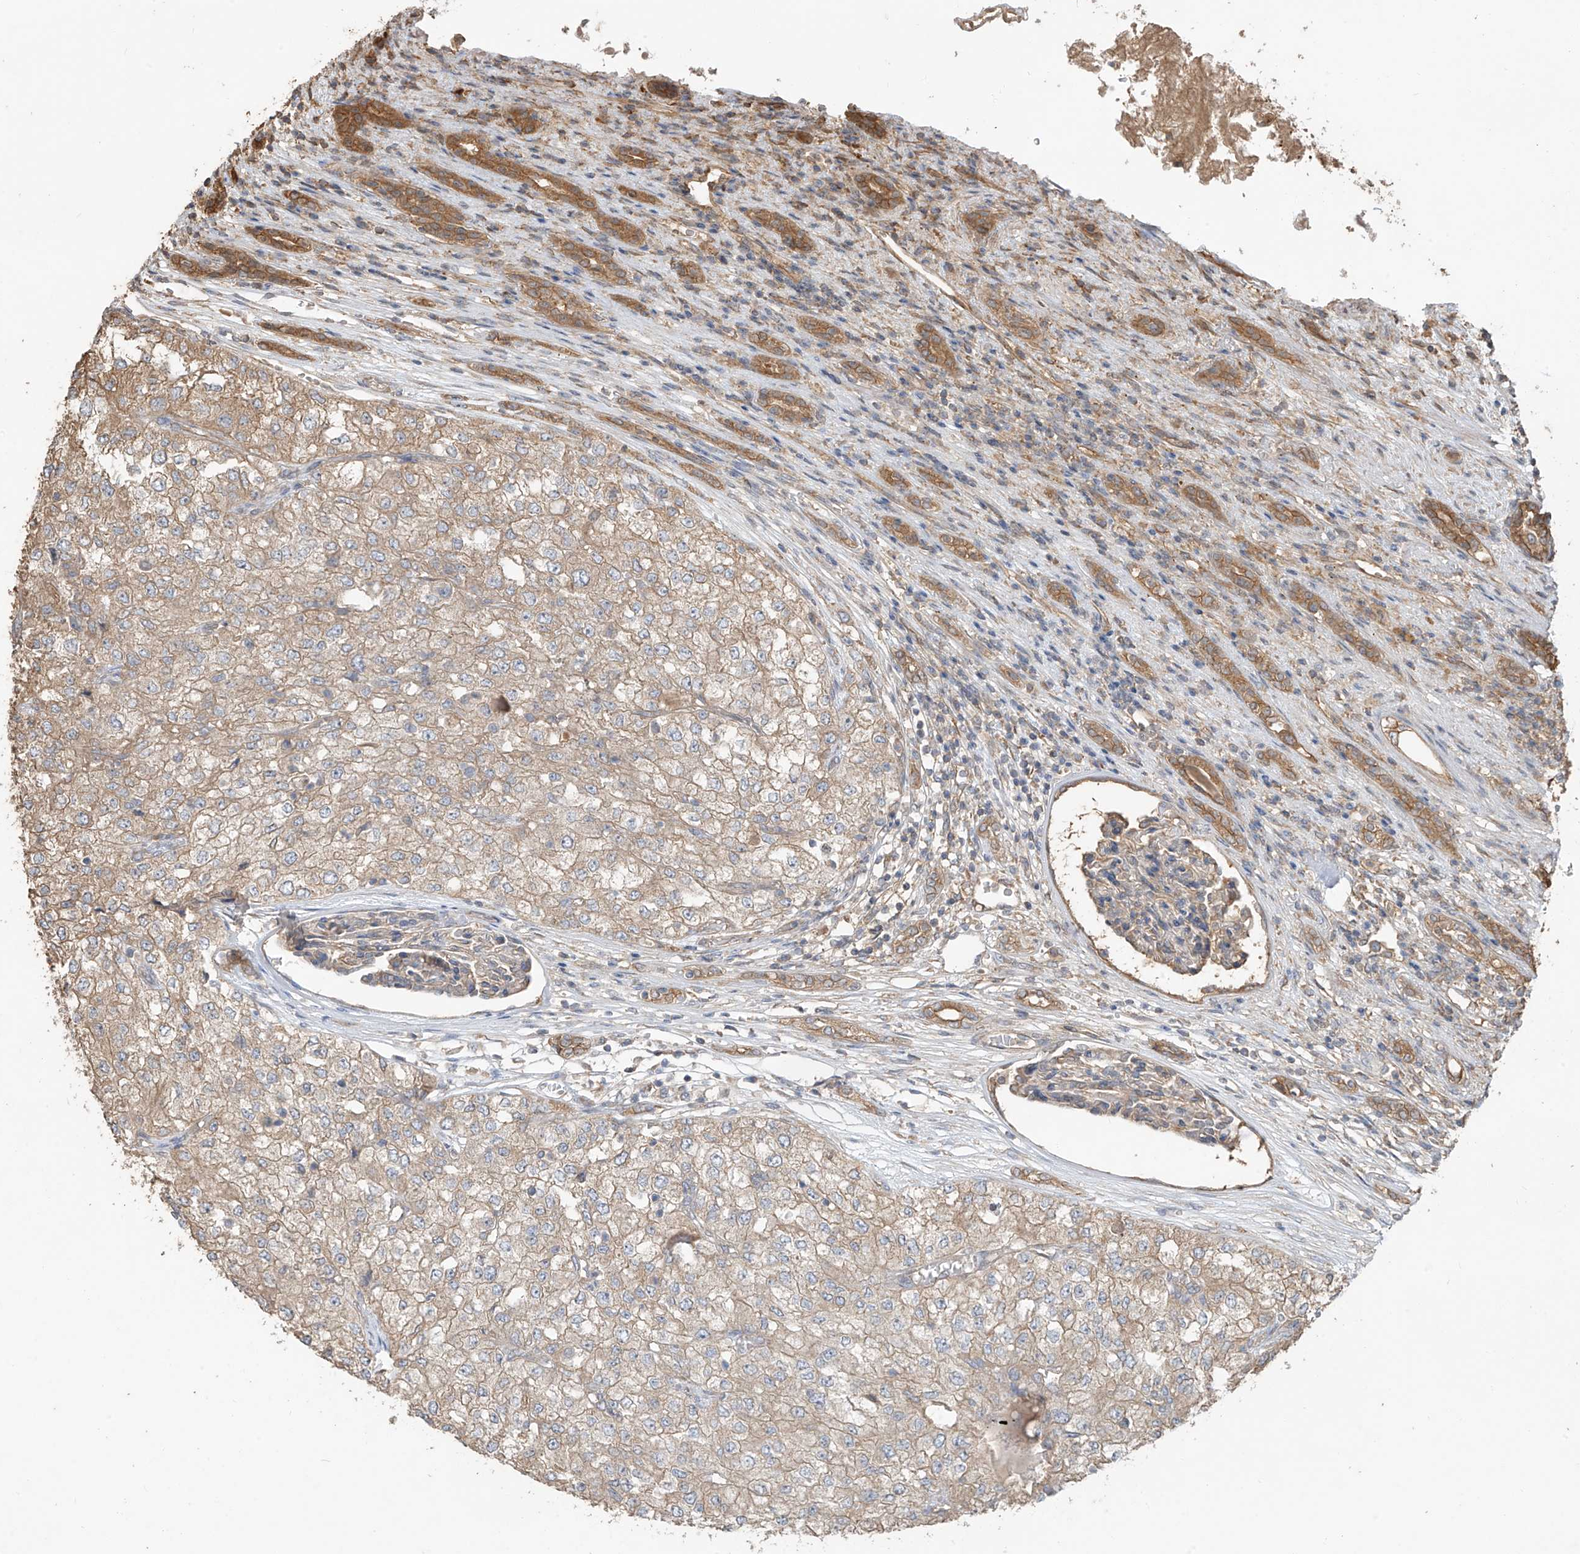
{"staining": {"intensity": "weak", "quantity": ">75%", "location": "cytoplasmic/membranous"}, "tissue": "renal cancer", "cell_type": "Tumor cells", "image_type": "cancer", "snomed": [{"axis": "morphology", "description": "Adenocarcinoma, NOS"}, {"axis": "topography", "description": "Kidney"}], "caption": "Weak cytoplasmic/membranous expression is present in approximately >75% of tumor cells in renal cancer (adenocarcinoma). (IHC, brightfield microscopy, high magnification).", "gene": "AGBL5", "patient": {"sex": "female", "age": 54}}